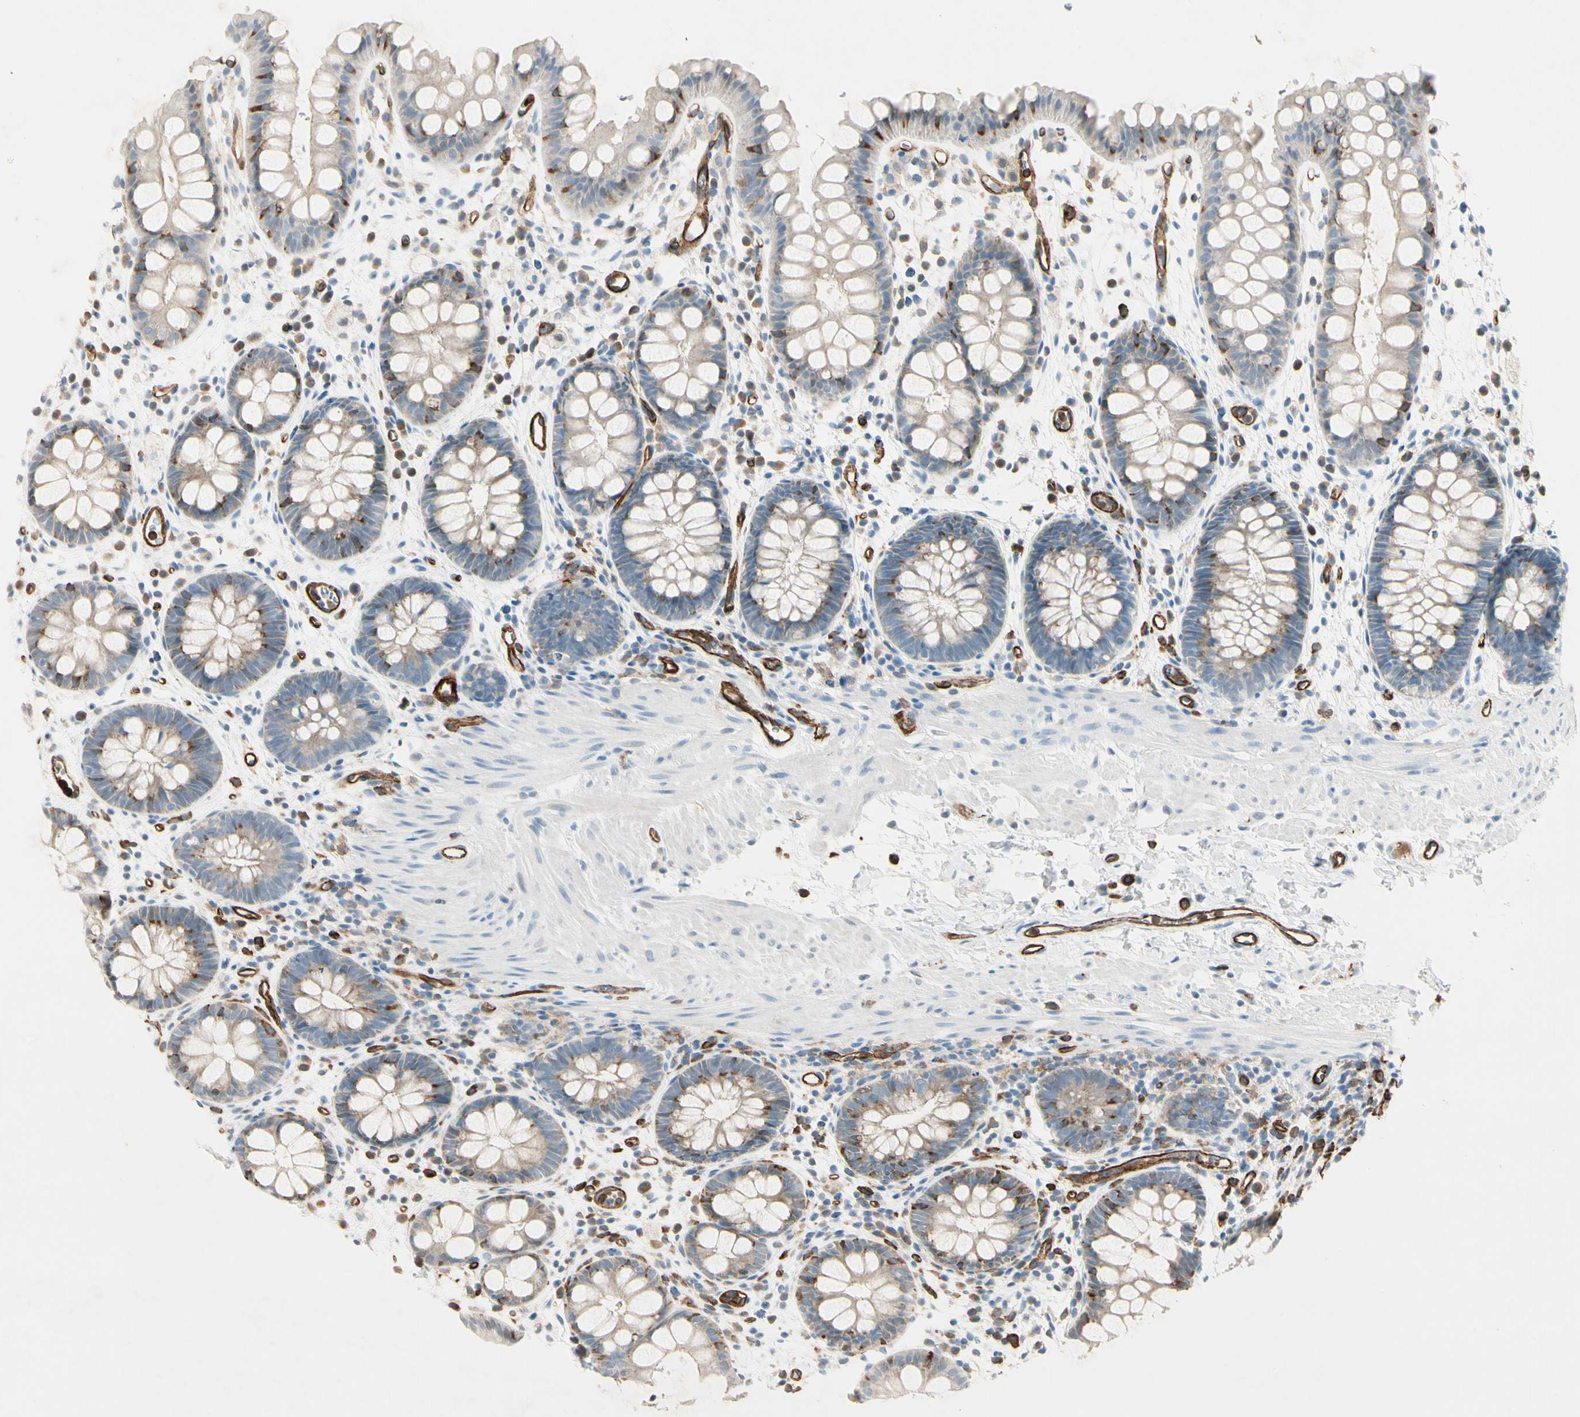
{"staining": {"intensity": "moderate", "quantity": "25%-75%", "location": "cytoplasmic/membranous"}, "tissue": "rectum", "cell_type": "Glandular cells", "image_type": "normal", "snomed": [{"axis": "morphology", "description": "Normal tissue, NOS"}, {"axis": "topography", "description": "Rectum"}], "caption": "Protein staining of normal rectum demonstrates moderate cytoplasmic/membranous staining in about 25%-75% of glandular cells.", "gene": "CD93", "patient": {"sex": "female", "age": 24}}